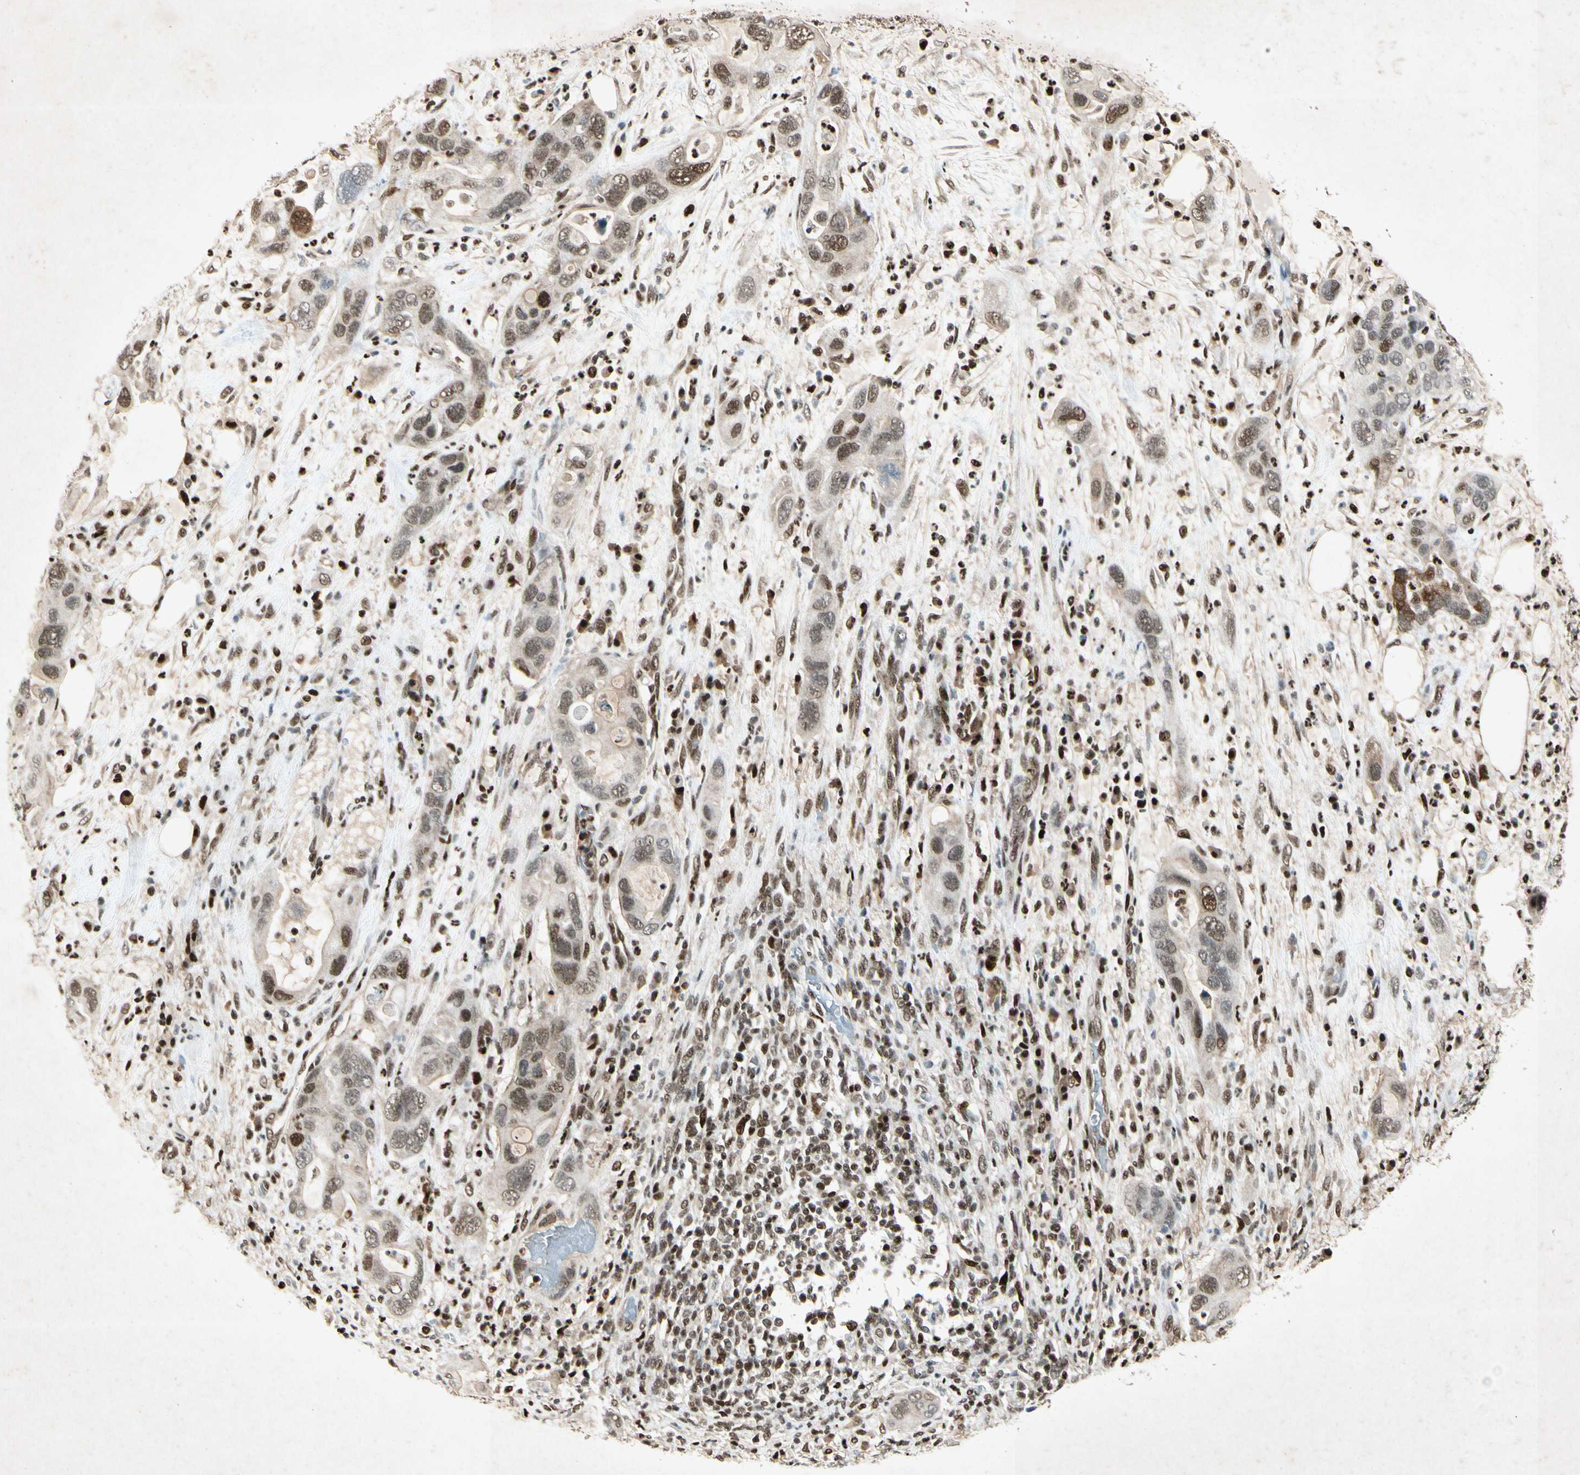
{"staining": {"intensity": "strong", "quantity": ">75%", "location": "nuclear"}, "tissue": "pancreatic cancer", "cell_type": "Tumor cells", "image_type": "cancer", "snomed": [{"axis": "morphology", "description": "Adenocarcinoma, NOS"}, {"axis": "topography", "description": "Pancreas"}], "caption": "Immunohistochemical staining of pancreatic cancer displays high levels of strong nuclear expression in about >75% of tumor cells.", "gene": "RNF43", "patient": {"sex": "female", "age": 71}}